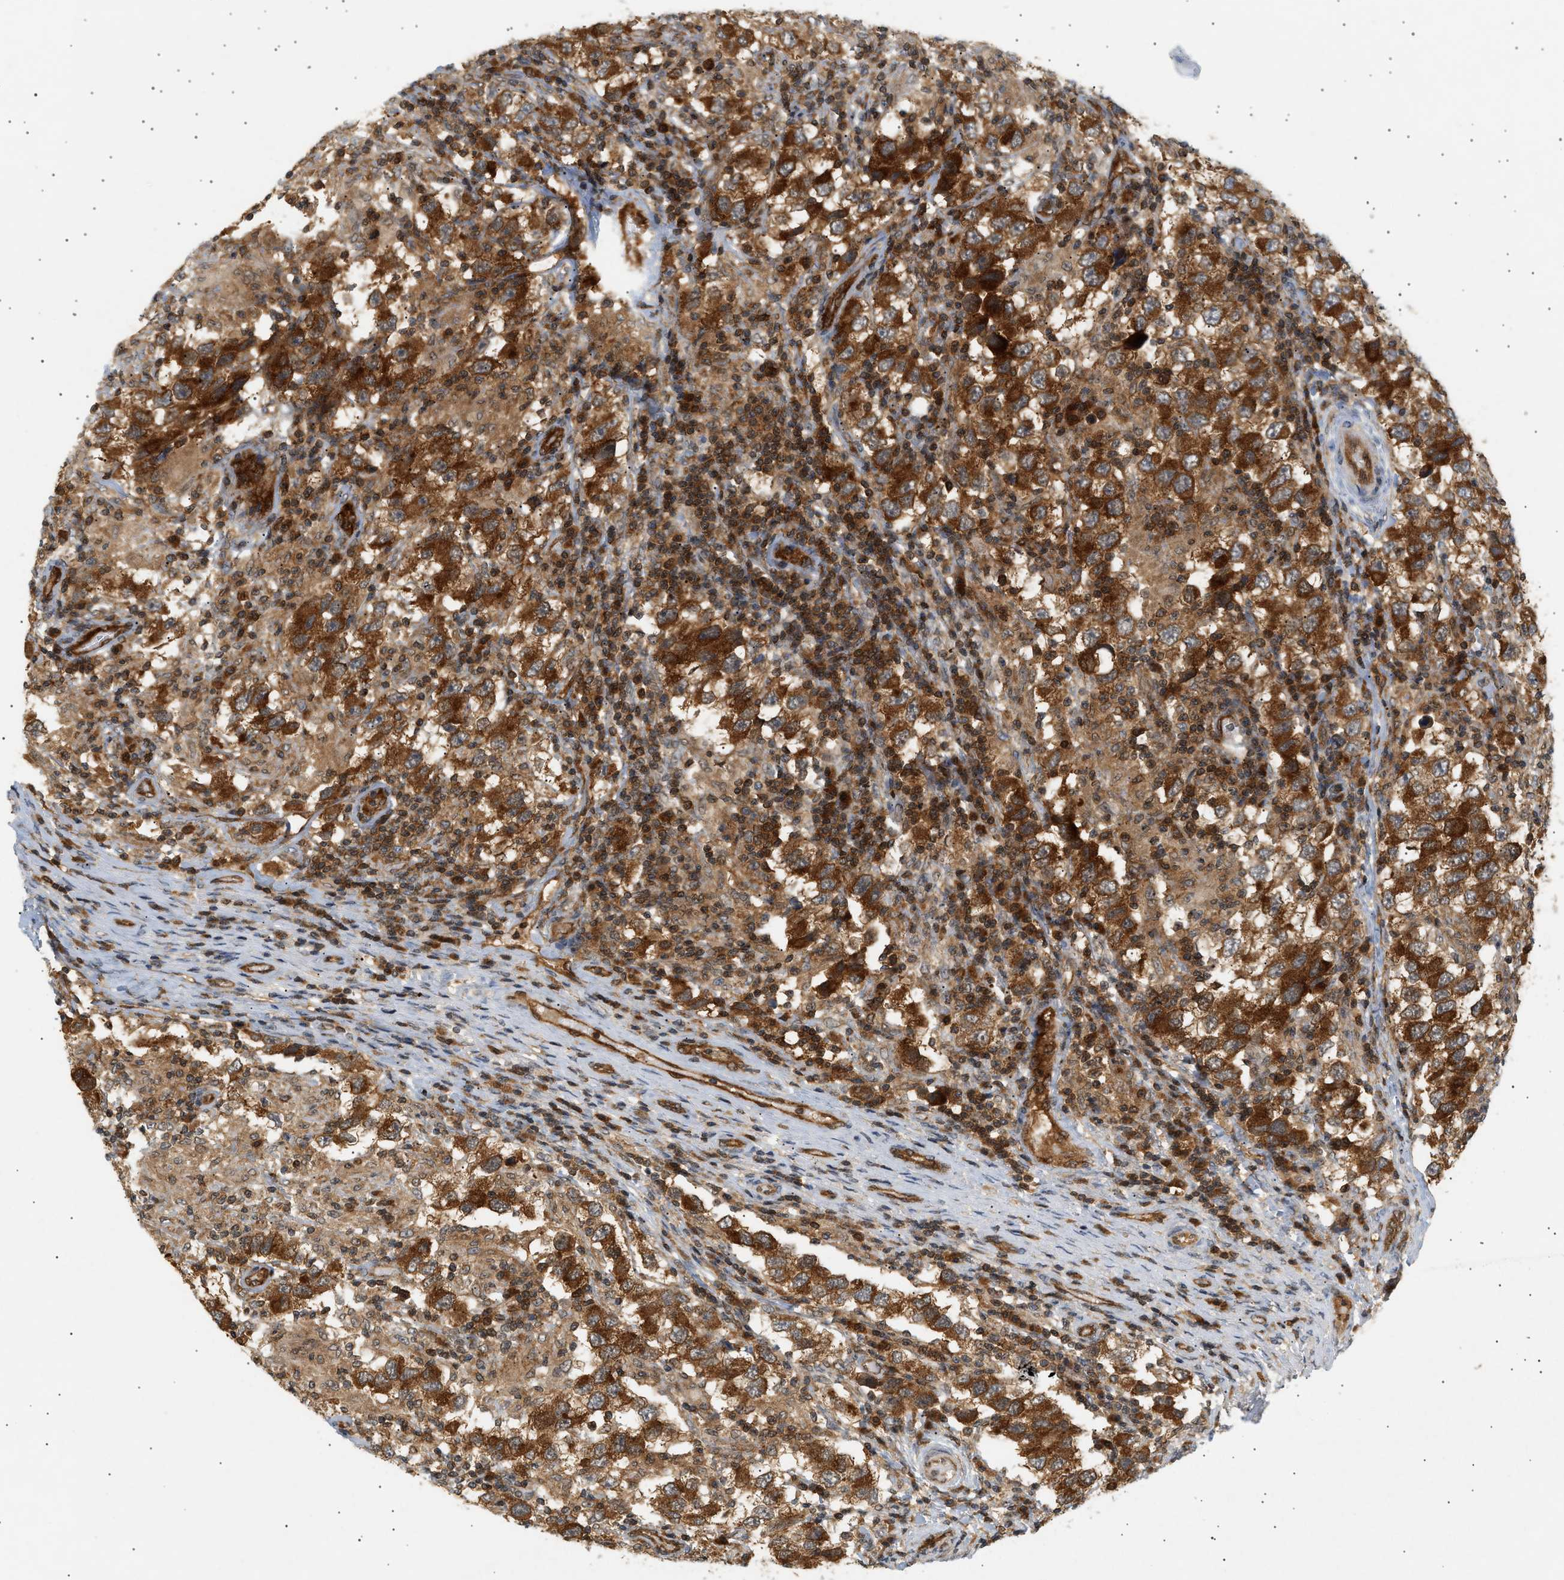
{"staining": {"intensity": "strong", "quantity": ">75%", "location": "cytoplasmic/membranous"}, "tissue": "testis cancer", "cell_type": "Tumor cells", "image_type": "cancer", "snomed": [{"axis": "morphology", "description": "Carcinoma, Embryonal, NOS"}, {"axis": "topography", "description": "Testis"}], "caption": "Tumor cells display high levels of strong cytoplasmic/membranous expression in about >75% of cells in testis cancer.", "gene": "SHC1", "patient": {"sex": "male", "age": 21}}